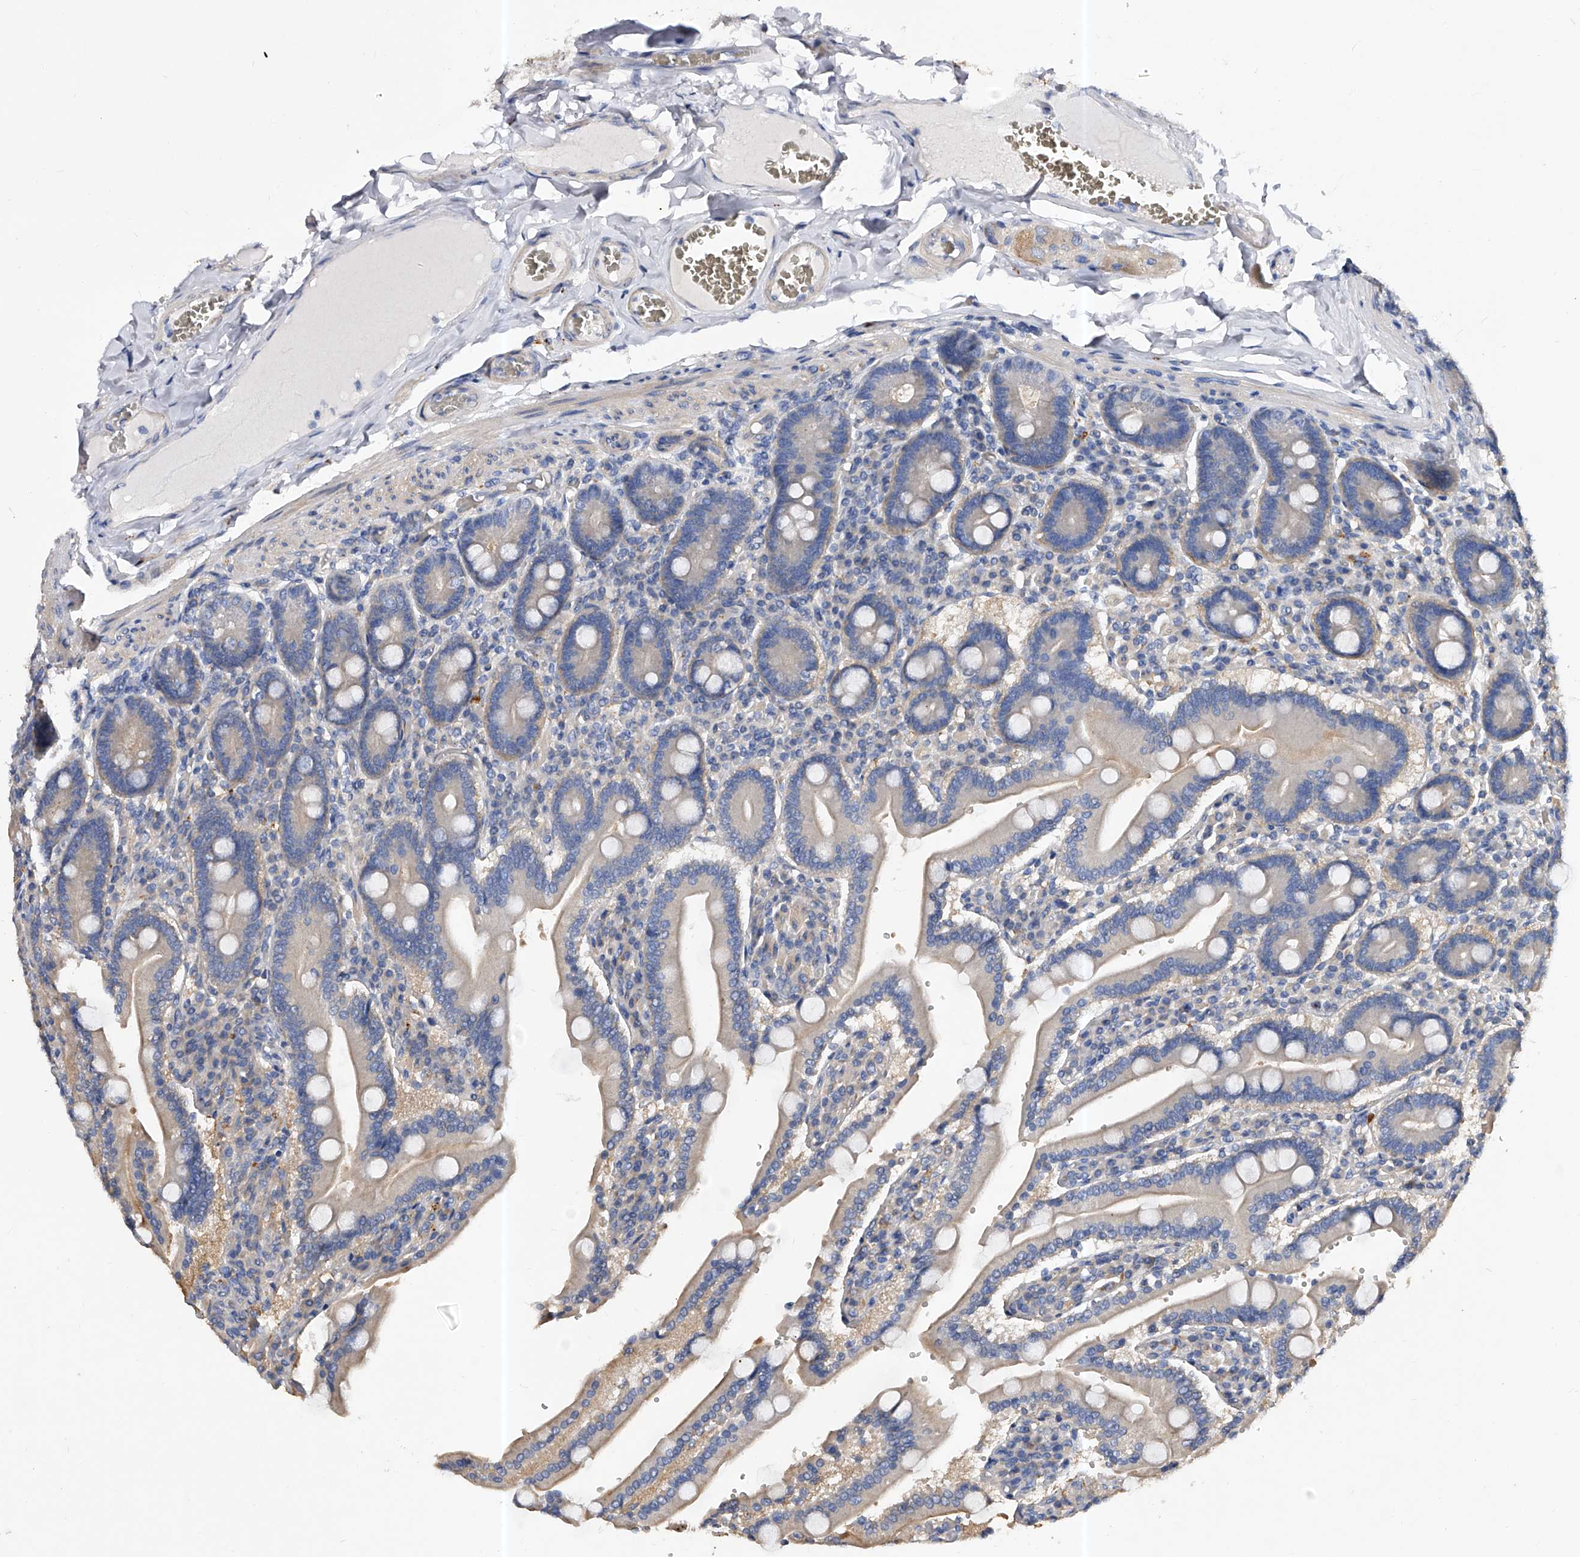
{"staining": {"intensity": "moderate", "quantity": "<25%", "location": "cytoplasmic/membranous"}, "tissue": "duodenum", "cell_type": "Glandular cells", "image_type": "normal", "snomed": [{"axis": "morphology", "description": "Normal tissue, NOS"}, {"axis": "topography", "description": "Duodenum"}], "caption": "The photomicrograph reveals a brown stain indicating the presence of a protein in the cytoplasmic/membranous of glandular cells in duodenum. (Stains: DAB (3,3'-diaminobenzidine) in brown, nuclei in blue, Microscopy: brightfield microscopy at high magnification).", "gene": "PPP5C", "patient": {"sex": "female", "age": 62}}